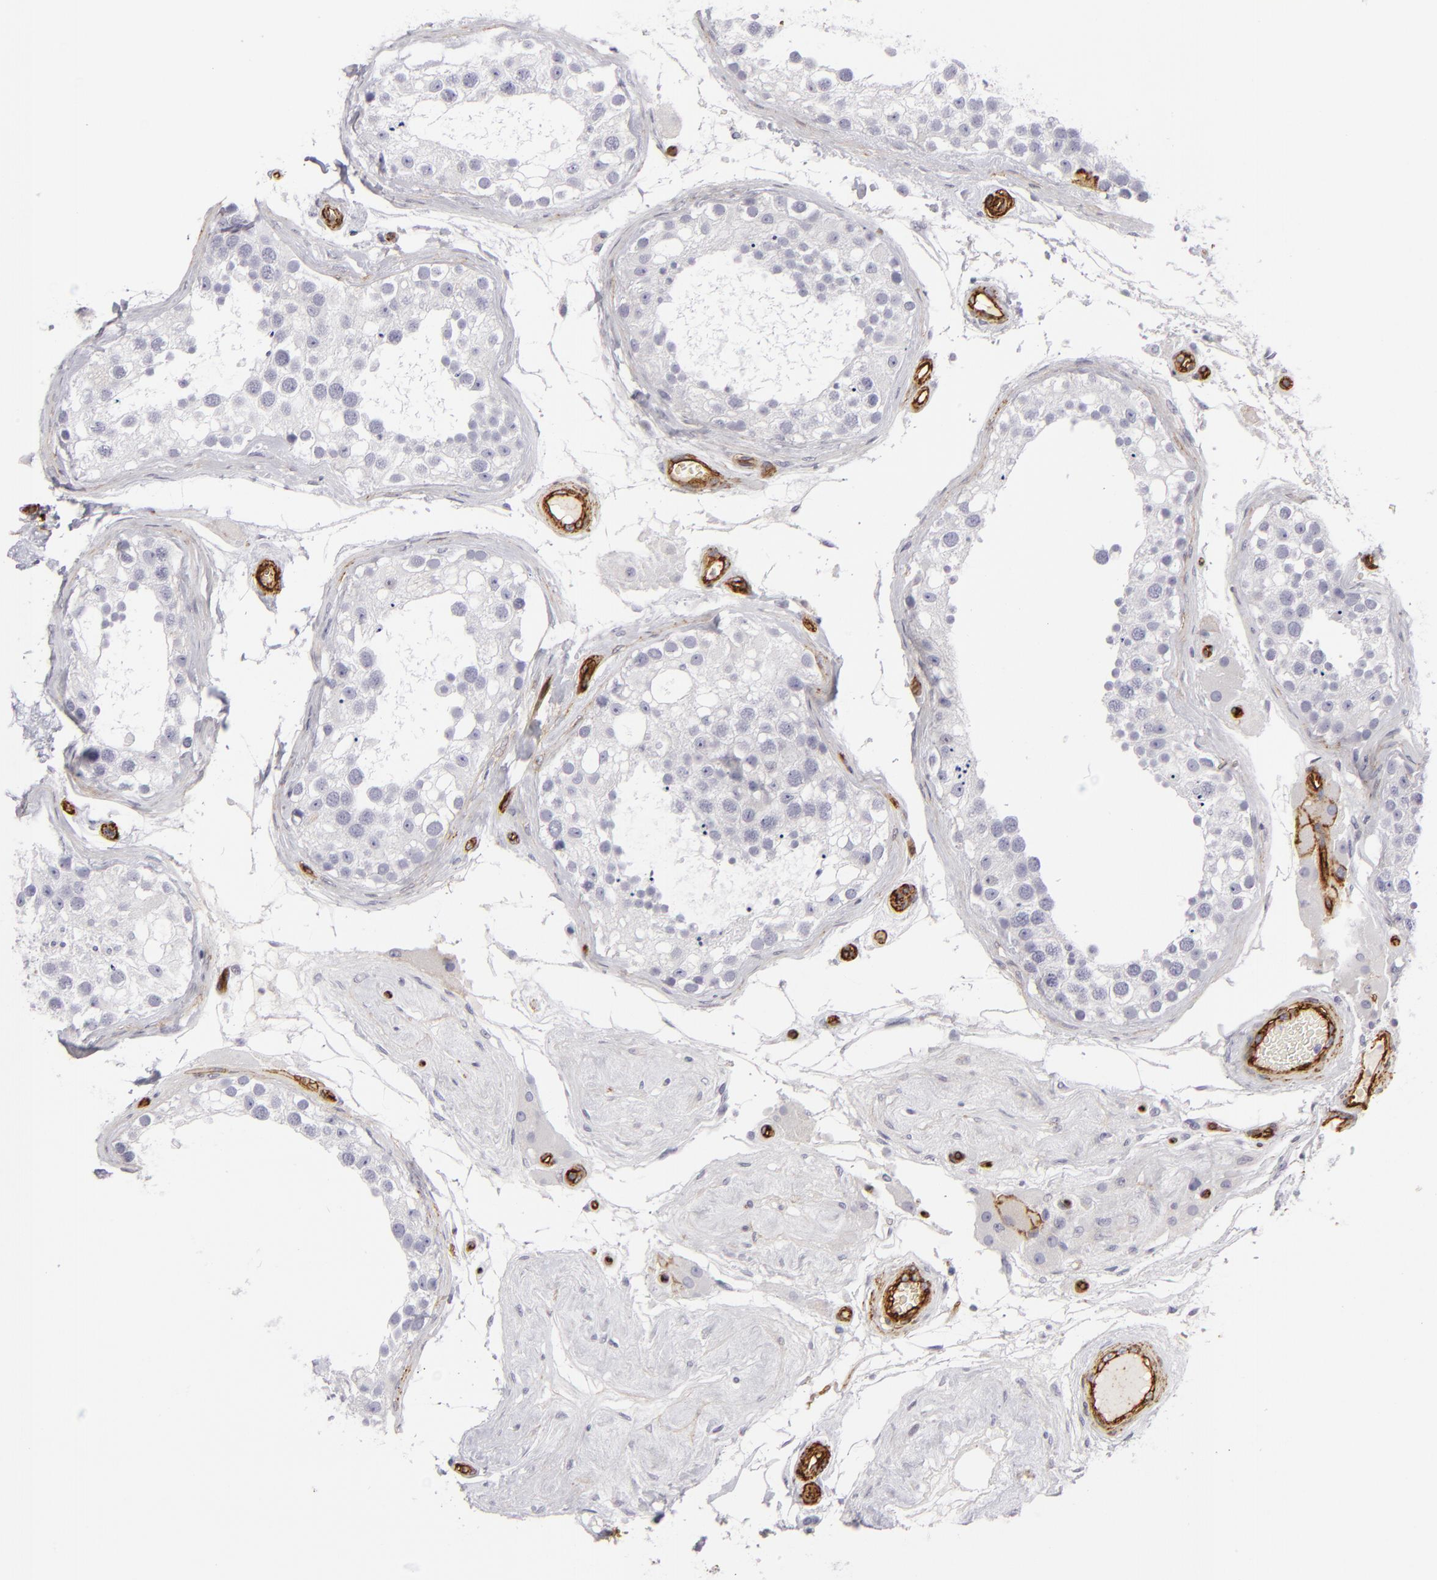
{"staining": {"intensity": "negative", "quantity": "none", "location": "none"}, "tissue": "testis", "cell_type": "Cells in seminiferous ducts", "image_type": "normal", "snomed": [{"axis": "morphology", "description": "Normal tissue, NOS"}, {"axis": "topography", "description": "Testis"}], "caption": "High power microscopy histopathology image of an IHC image of benign testis, revealing no significant staining in cells in seminiferous ducts. (DAB (3,3'-diaminobenzidine) immunohistochemistry visualized using brightfield microscopy, high magnification).", "gene": "MCAM", "patient": {"sex": "male", "age": 68}}